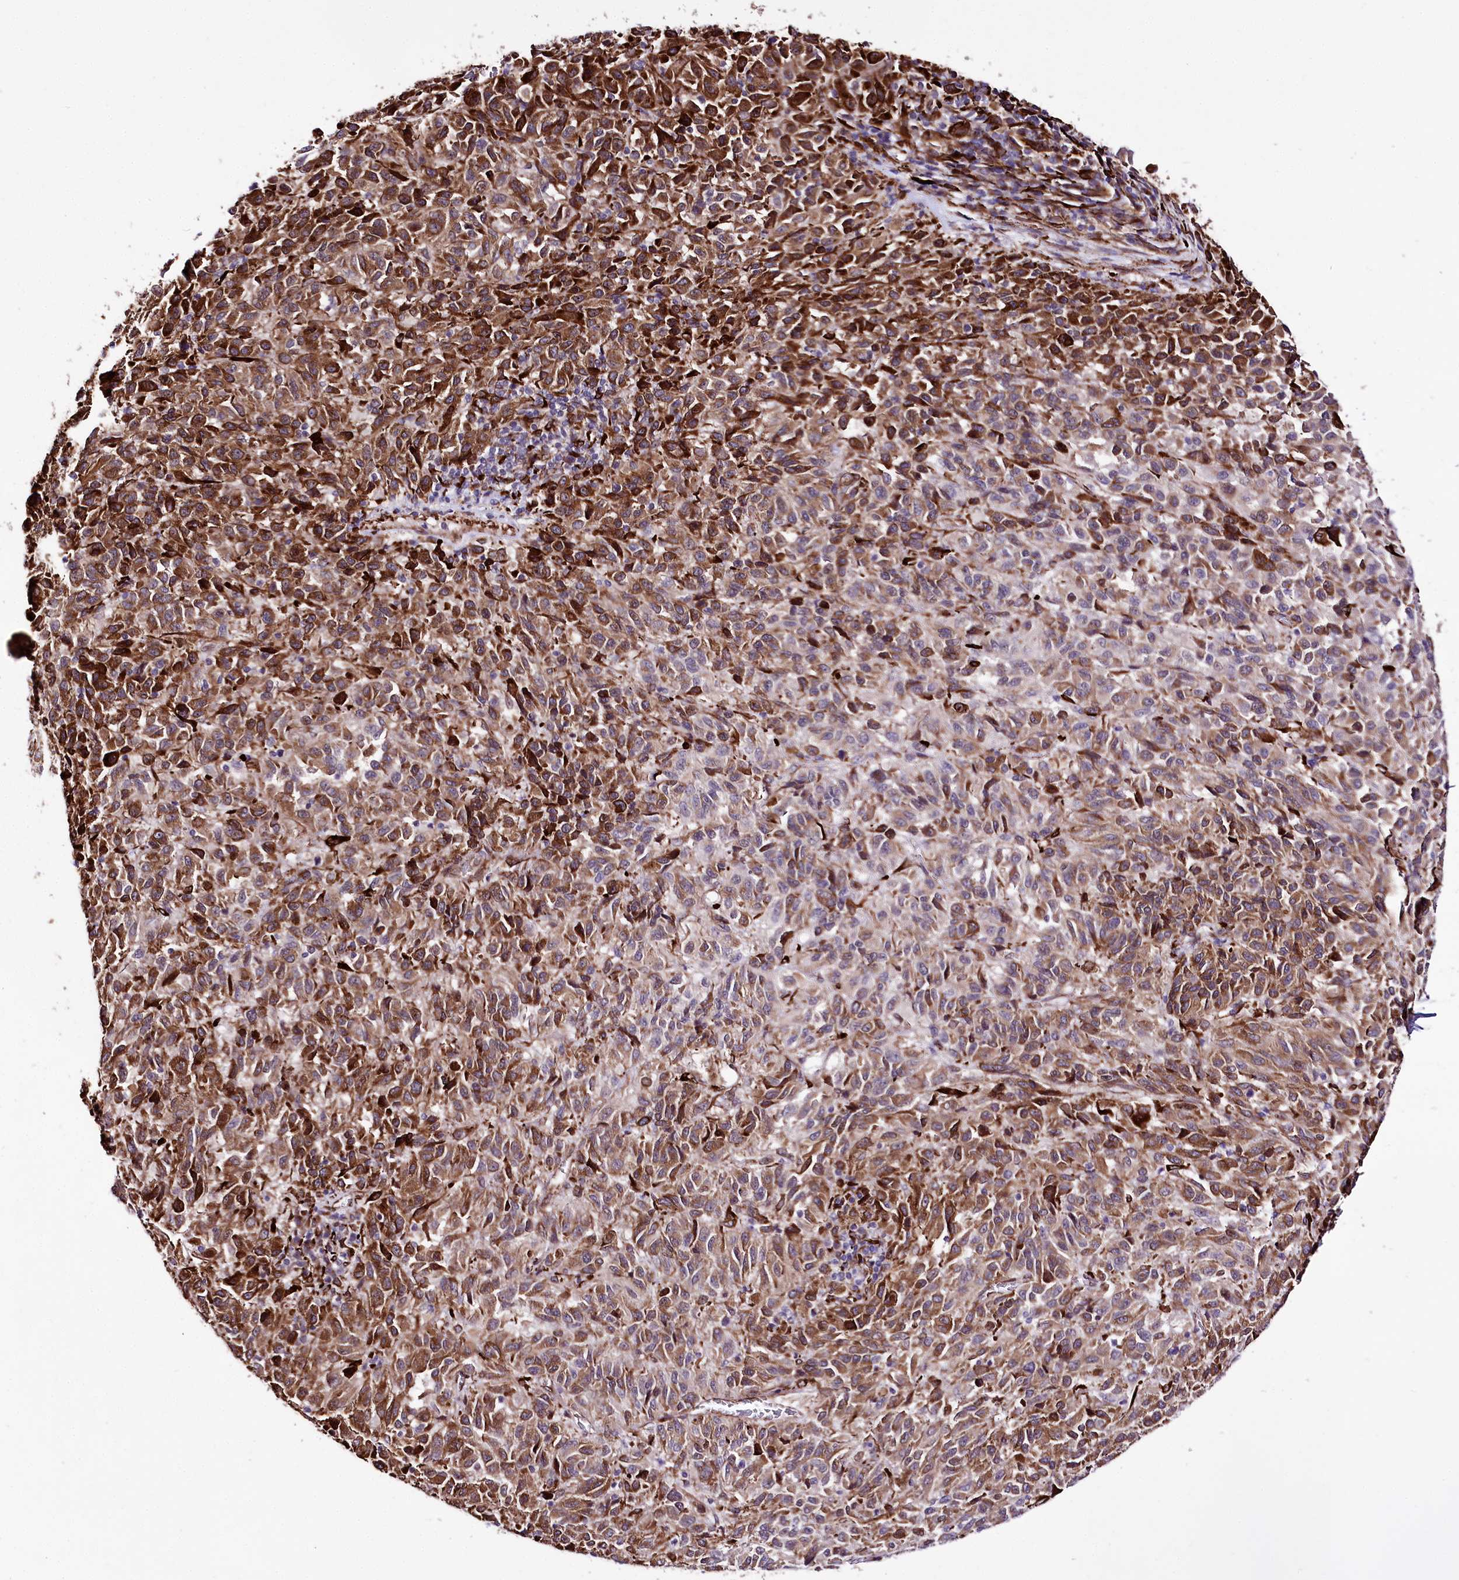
{"staining": {"intensity": "moderate", "quantity": ">75%", "location": "cytoplasmic/membranous"}, "tissue": "melanoma", "cell_type": "Tumor cells", "image_type": "cancer", "snomed": [{"axis": "morphology", "description": "Malignant melanoma, Metastatic site"}, {"axis": "topography", "description": "Lung"}], "caption": "Immunohistochemistry histopathology image of neoplastic tissue: malignant melanoma (metastatic site) stained using immunohistochemistry (IHC) demonstrates medium levels of moderate protein expression localized specifically in the cytoplasmic/membranous of tumor cells, appearing as a cytoplasmic/membranous brown color.", "gene": "WWC1", "patient": {"sex": "male", "age": 64}}